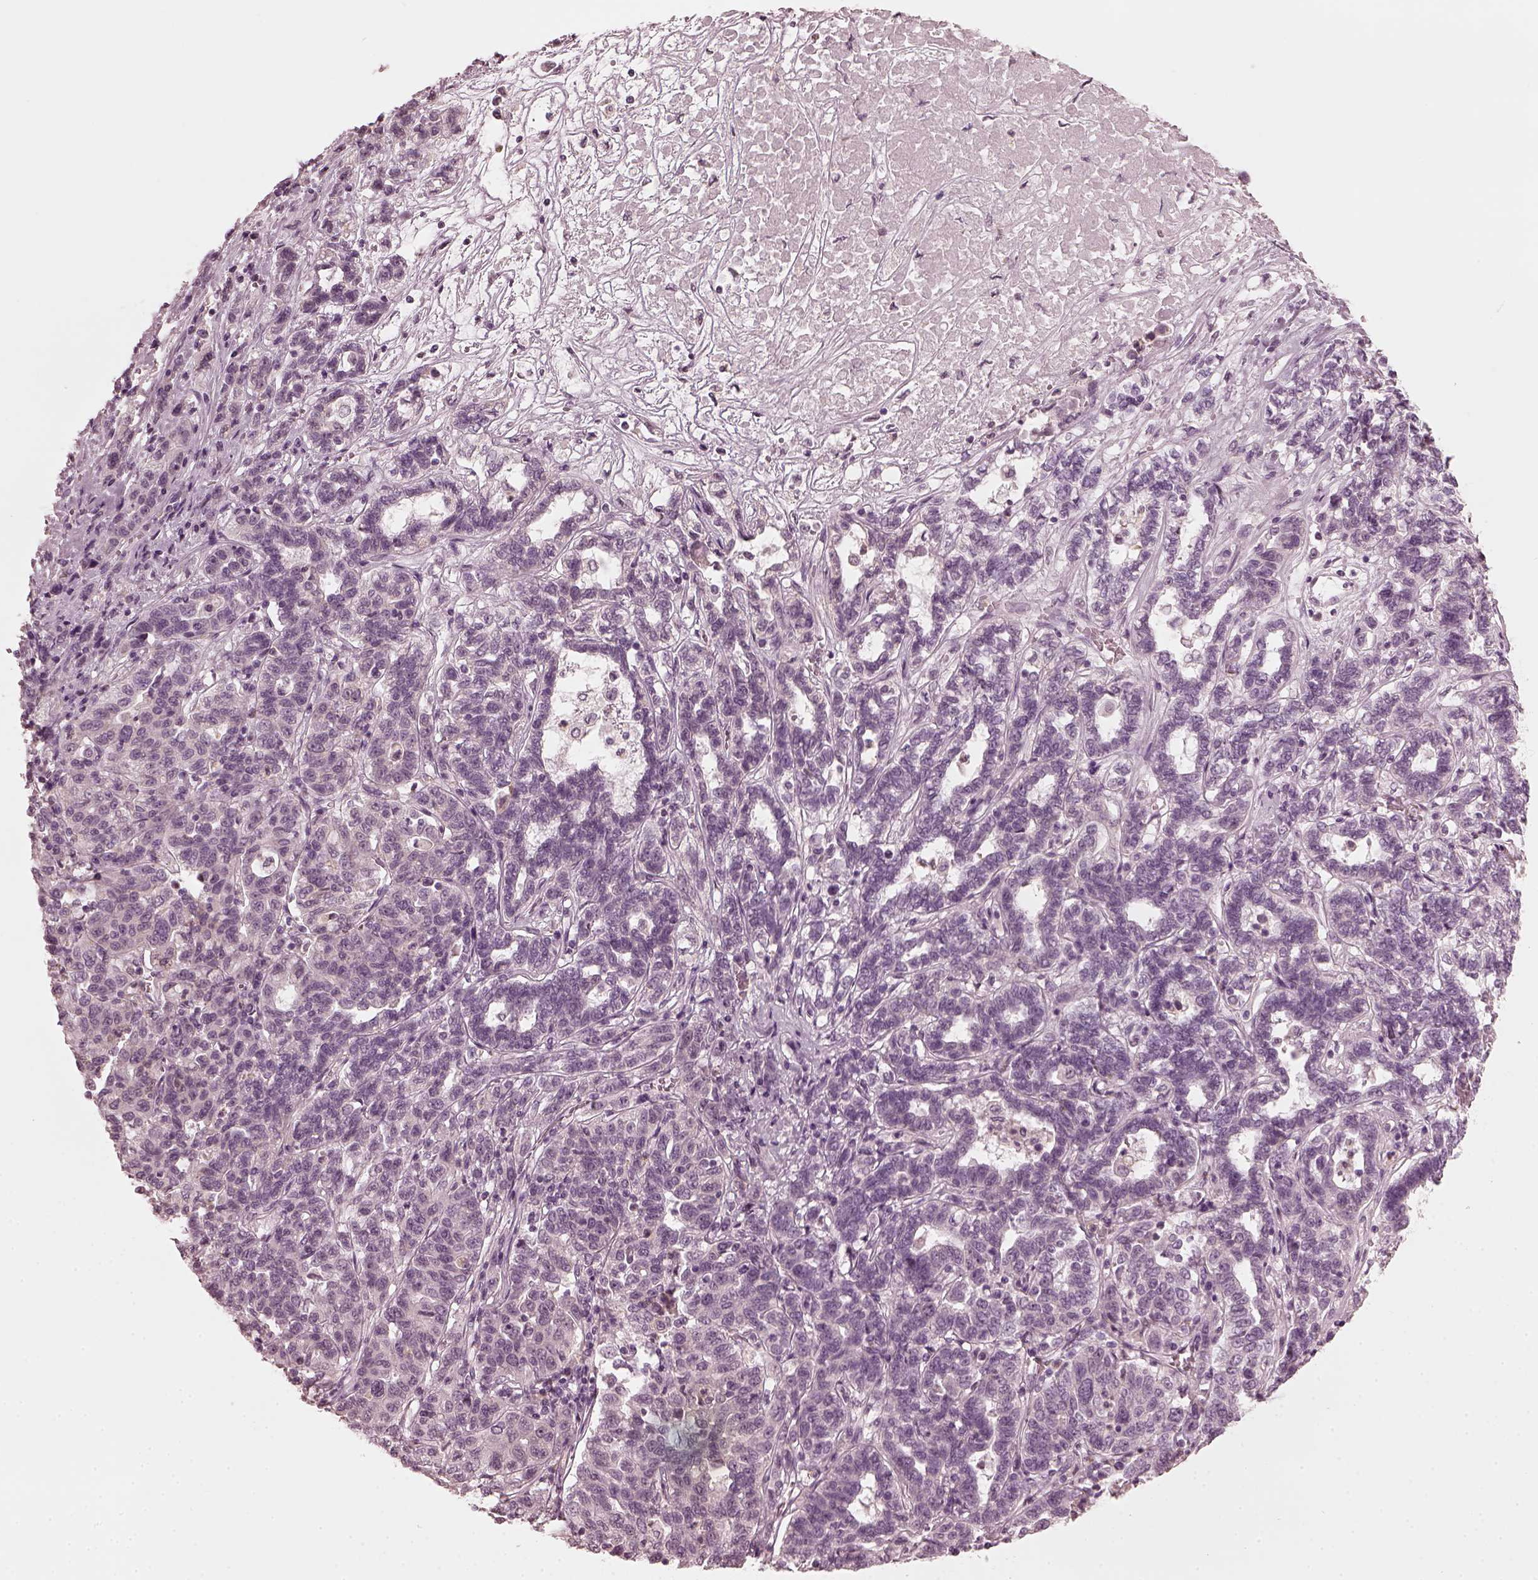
{"staining": {"intensity": "negative", "quantity": "none", "location": "none"}, "tissue": "liver cancer", "cell_type": "Tumor cells", "image_type": "cancer", "snomed": [{"axis": "morphology", "description": "Adenocarcinoma, NOS"}, {"axis": "morphology", "description": "Cholangiocarcinoma"}, {"axis": "topography", "description": "Liver"}], "caption": "Immunohistochemistry (IHC) of liver cholangiocarcinoma demonstrates no staining in tumor cells. The staining was performed using DAB (3,3'-diaminobenzidine) to visualize the protein expression in brown, while the nuclei were stained in blue with hematoxylin (Magnification: 20x).", "gene": "CCDC170", "patient": {"sex": "male", "age": 64}}